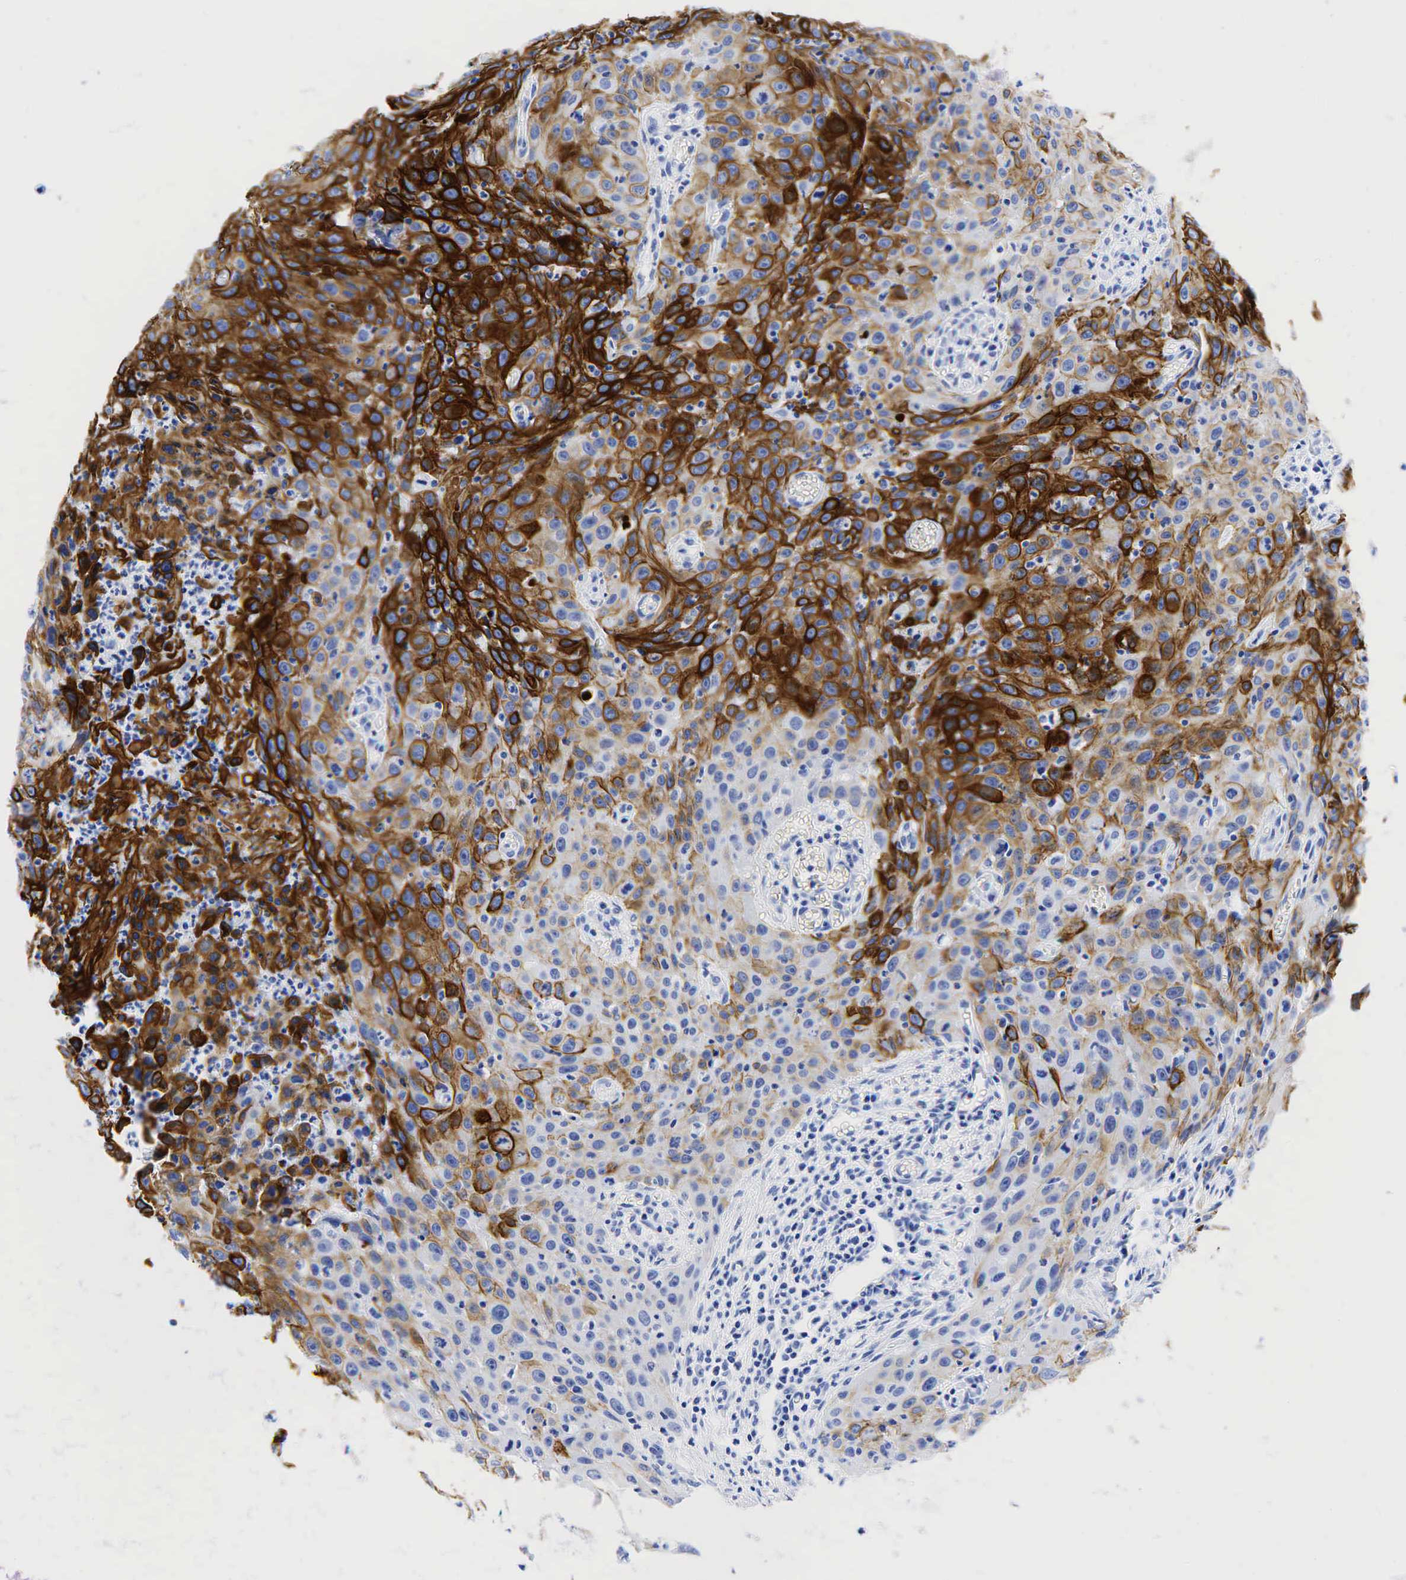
{"staining": {"intensity": "strong", "quantity": ">75%", "location": "cytoplasmic/membranous"}, "tissue": "urothelial cancer", "cell_type": "Tumor cells", "image_type": "cancer", "snomed": [{"axis": "morphology", "description": "Urothelial carcinoma, High grade"}, {"axis": "topography", "description": "Urinary bladder"}], "caption": "A high-resolution image shows immunohistochemistry staining of urothelial carcinoma (high-grade), which displays strong cytoplasmic/membranous expression in about >75% of tumor cells.", "gene": "KRT19", "patient": {"sex": "male", "age": 66}}